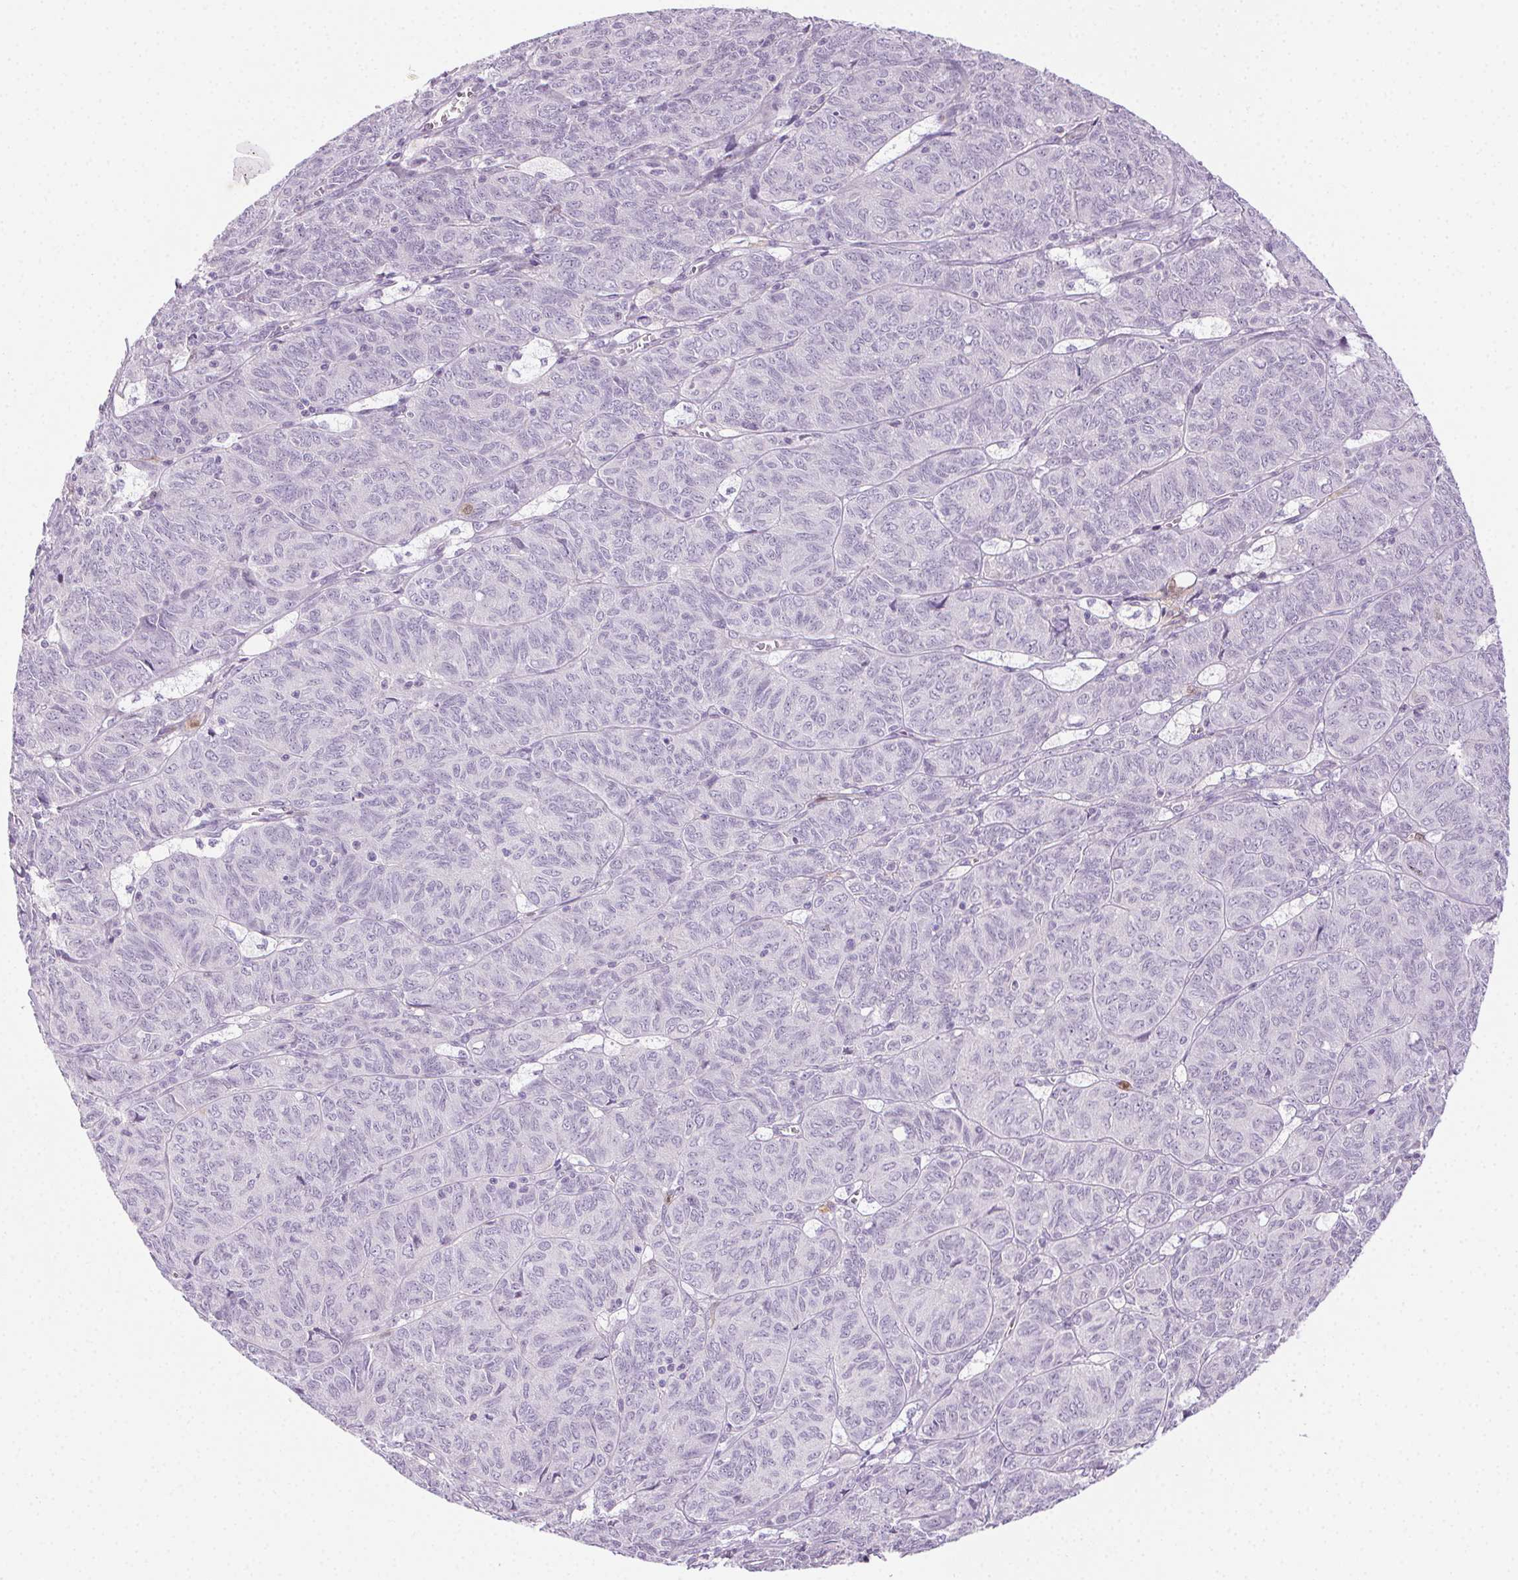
{"staining": {"intensity": "negative", "quantity": "none", "location": "none"}, "tissue": "ovarian cancer", "cell_type": "Tumor cells", "image_type": "cancer", "snomed": [{"axis": "morphology", "description": "Carcinoma, endometroid"}, {"axis": "topography", "description": "Ovary"}], "caption": "This is an immunohistochemistry (IHC) histopathology image of human ovarian cancer (endometroid carcinoma). There is no expression in tumor cells.", "gene": "TMEM45A", "patient": {"sex": "female", "age": 80}}